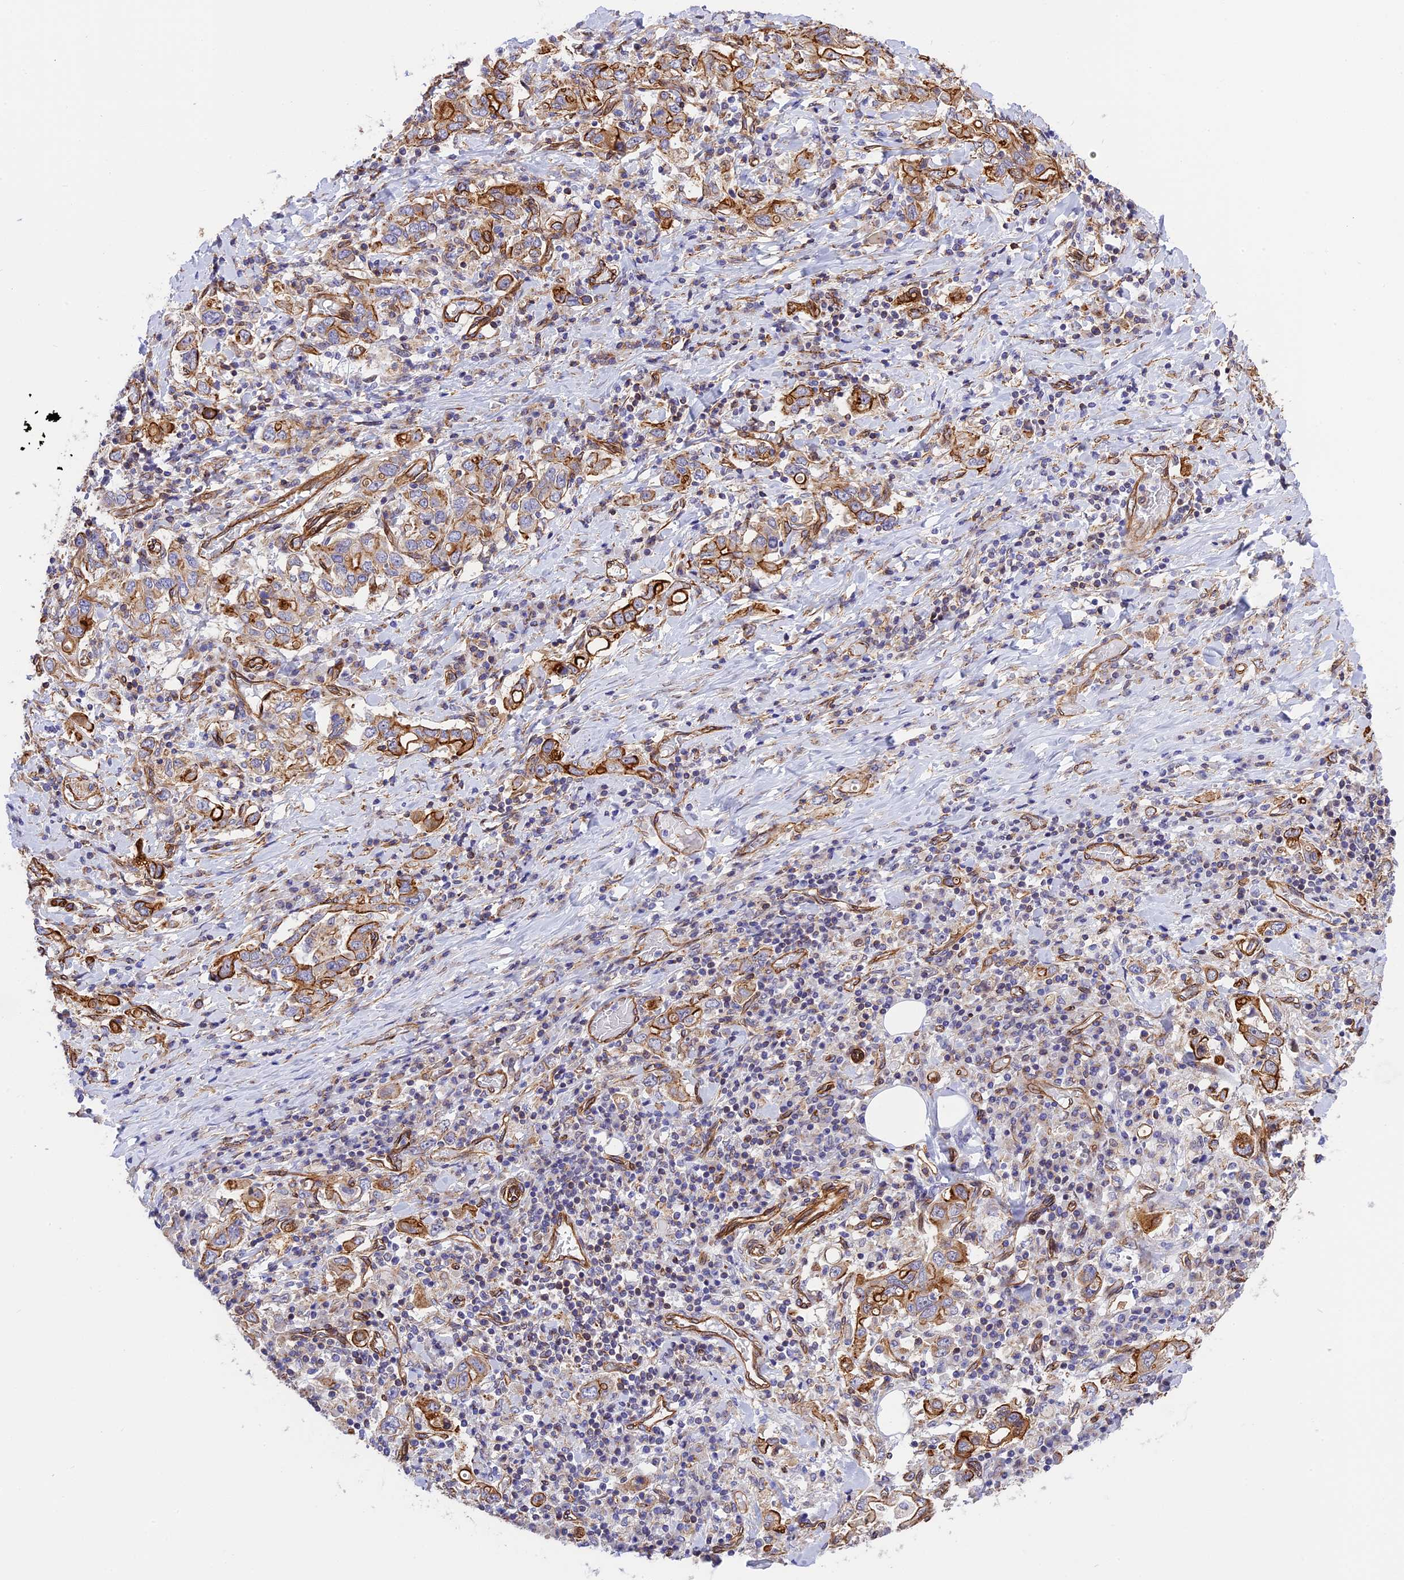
{"staining": {"intensity": "moderate", "quantity": "25%-75%", "location": "cytoplasmic/membranous"}, "tissue": "stomach cancer", "cell_type": "Tumor cells", "image_type": "cancer", "snomed": [{"axis": "morphology", "description": "Adenocarcinoma, NOS"}, {"axis": "topography", "description": "Stomach, upper"}, {"axis": "topography", "description": "Stomach"}], "caption": "Tumor cells demonstrate medium levels of moderate cytoplasmic/membranous staining in approximately 25%-75% of cells in stomach cancer.", "gene": "R3HDM4", "patient": {"sex": "male", "age": 62}}